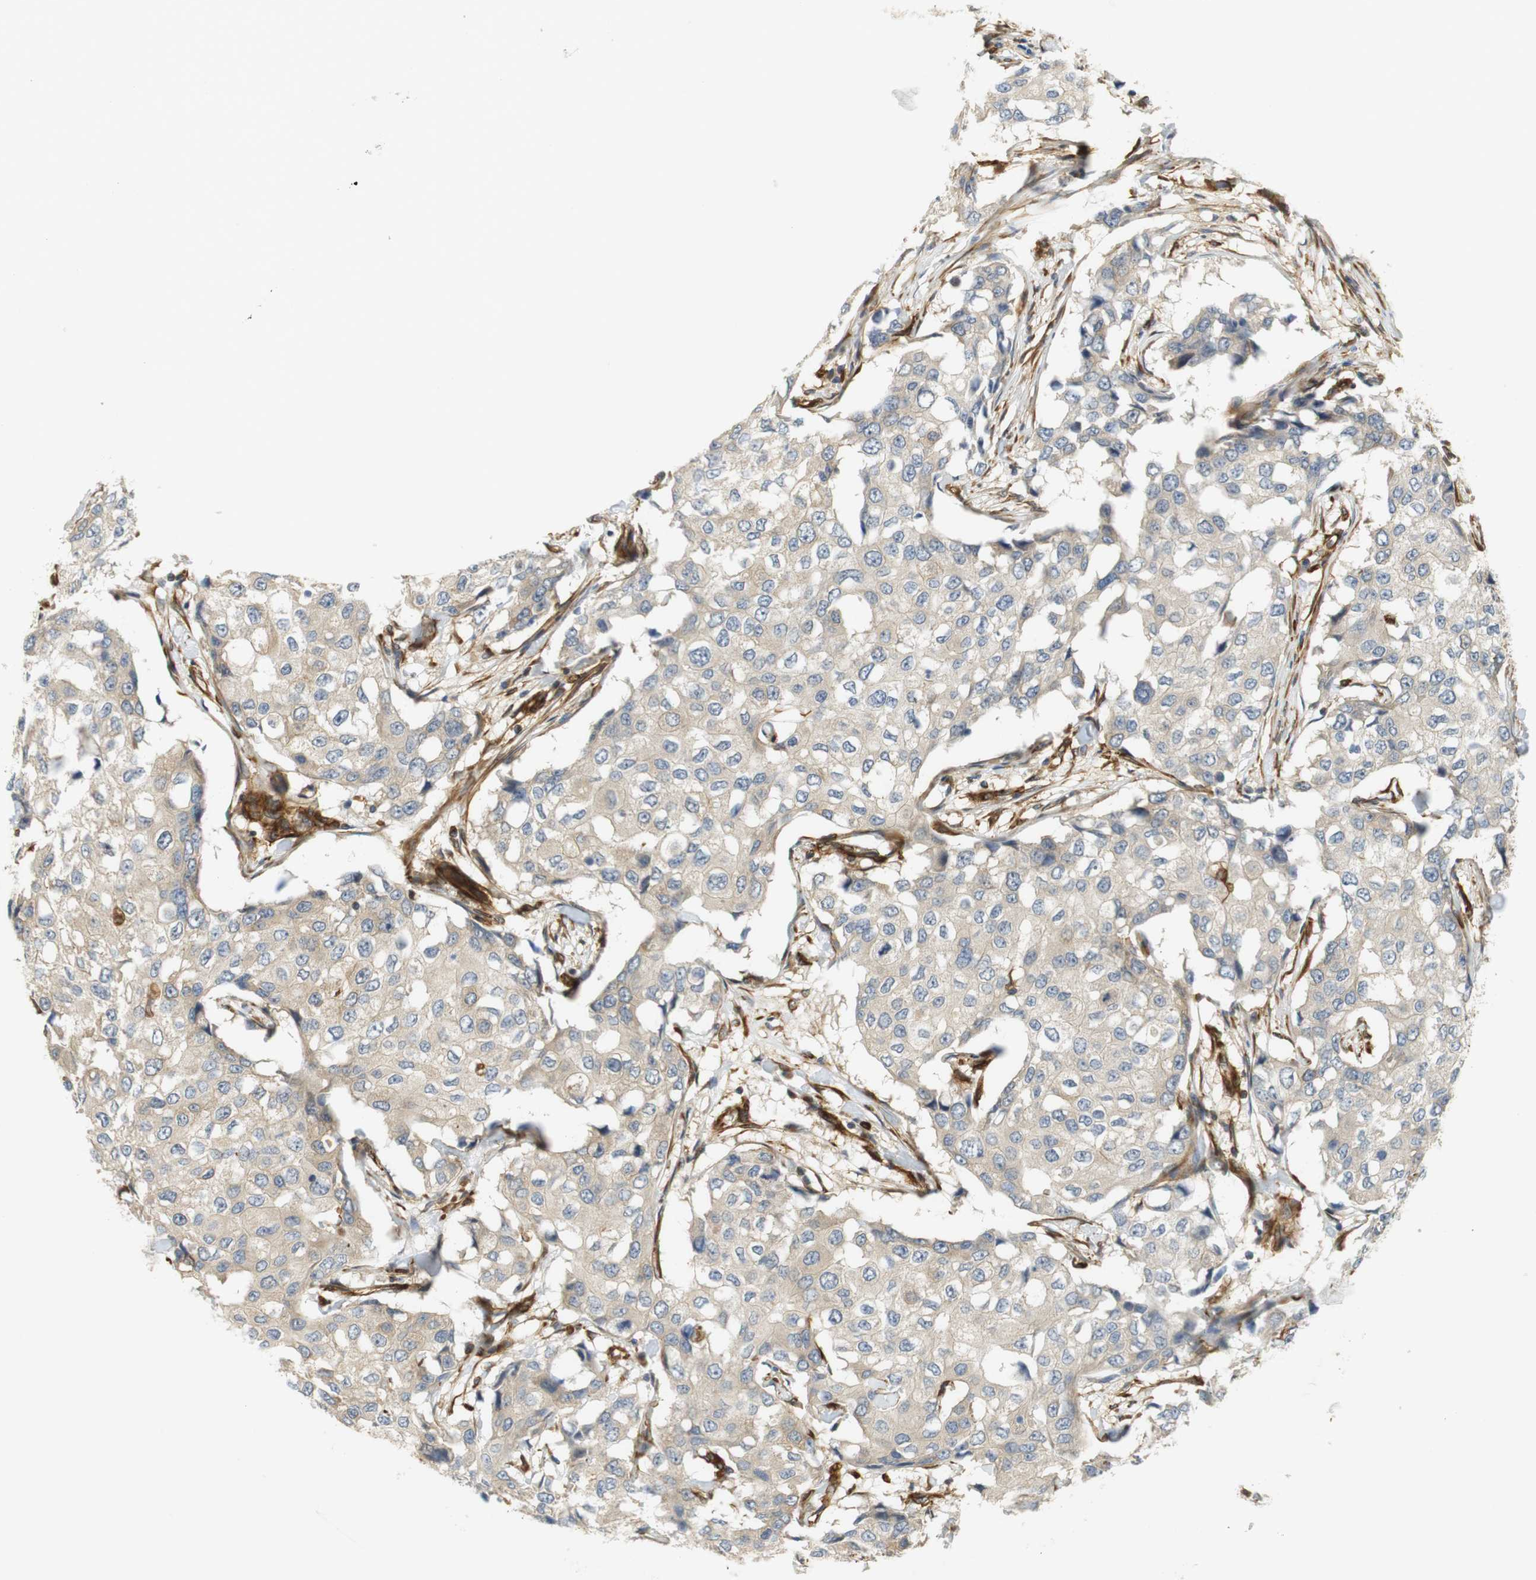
{"staining": {"intensity": "weak", "quantity": ">75%", "location": "cytoplasmic/membranous"}, "tissue": "breast cancer", "cell_type": "Tumor cells", "image_type": "cancer", "snomed": [{"axis": "morphology", "description": "Duct carcinoma"}, {"axis": "topography", "description": "Breast"}], "caption": "Immunohistochemistry (IHC) histopathology image of human breast cancer (infiltrating ductal carcinoma) stained for a protein (brown), which exhibits low levels of weak cytoplasmic/membranous expression in about >75% of tumor cells.", "gene": "CYTH3", "patient": {"sex": "female", "age": 27}}